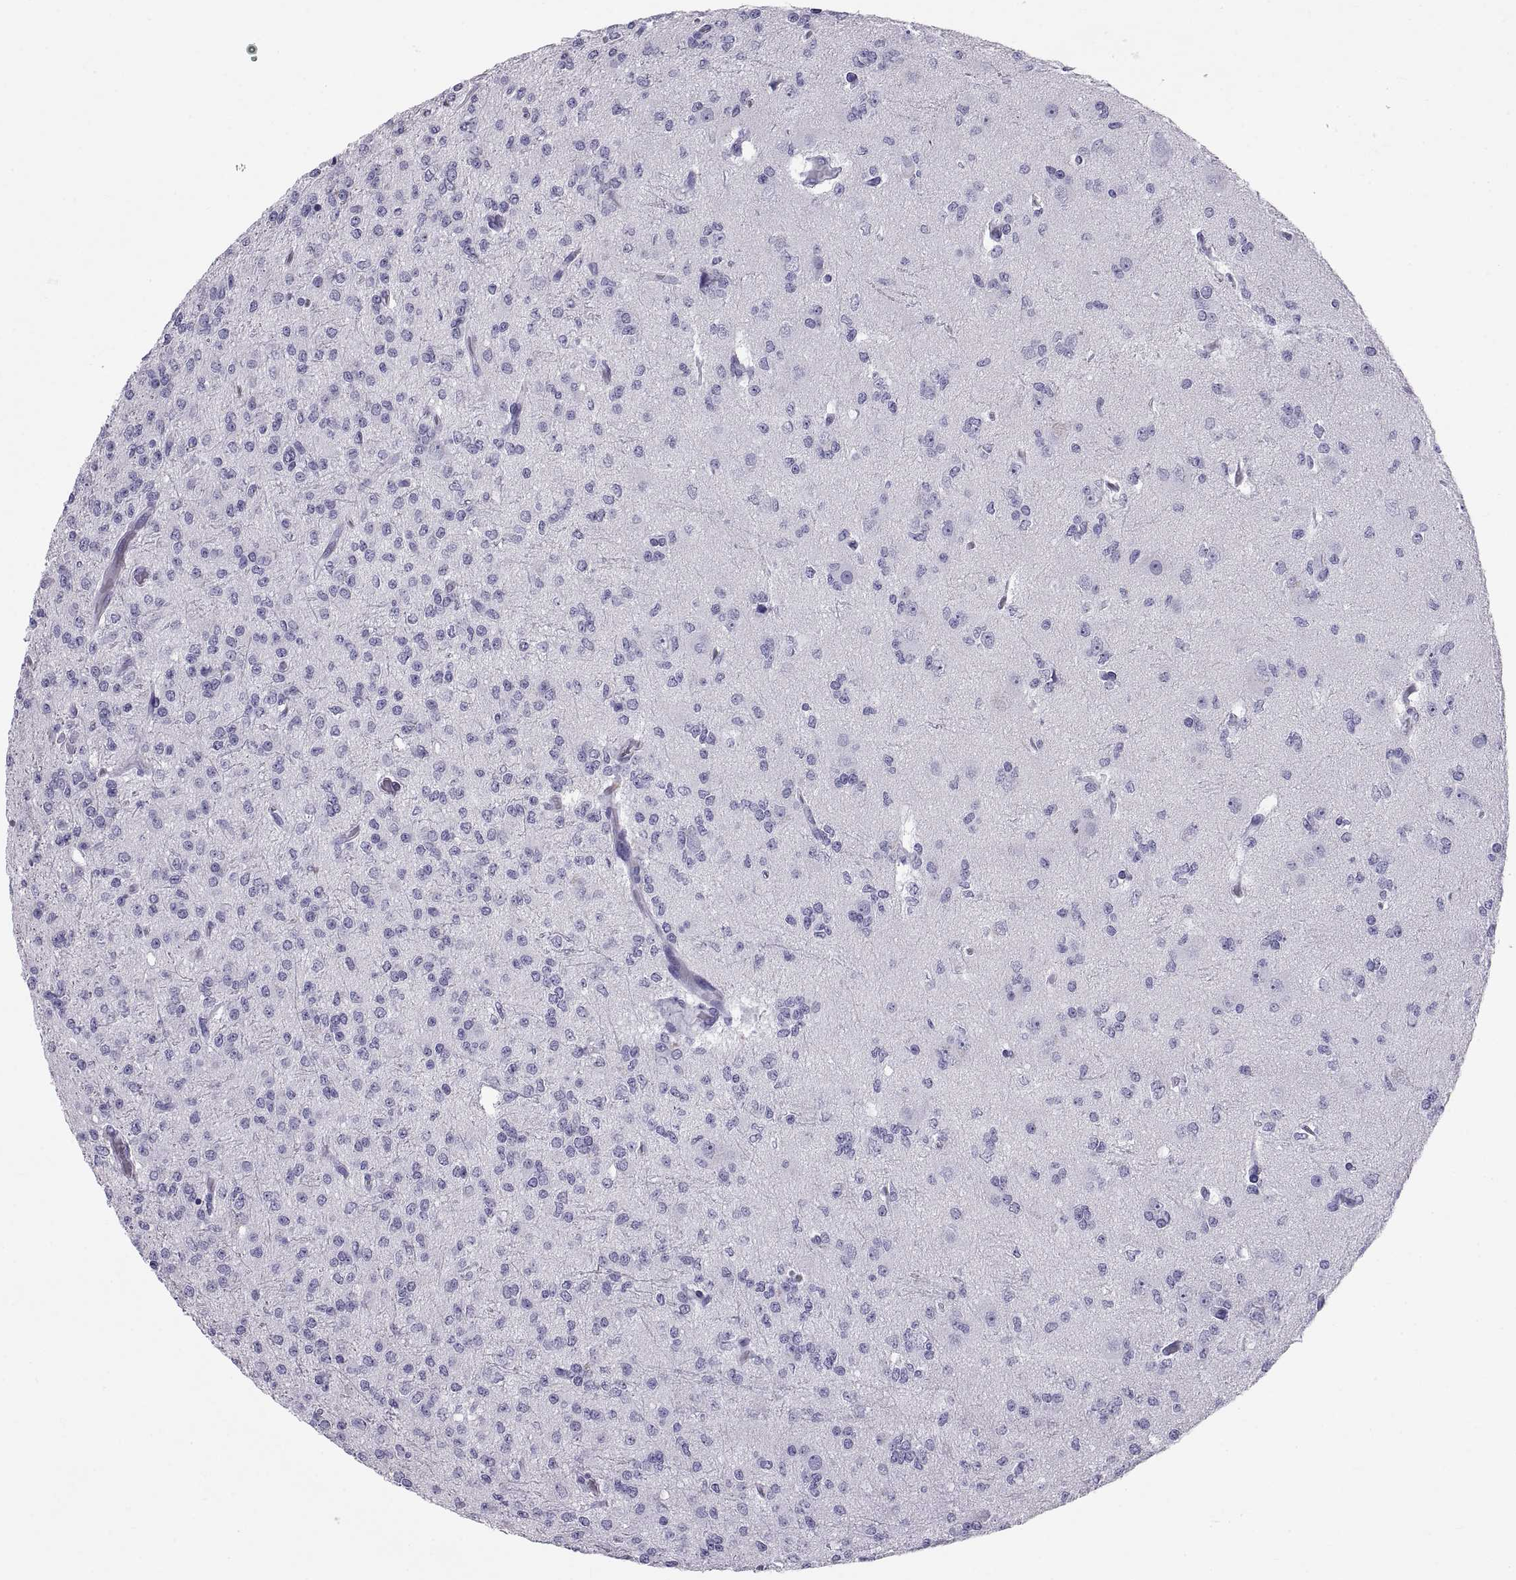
{"staining": {"intensity": "negative", "quantity": "none", "location": "none"}, "tissue": "glioma", "cell_type": "Tumor cells", "image_type": "cancer", "snomed": [{"axis": "morphology", "description": "Glioma, malignant, Low grade"}, {"axis": "topography", "description": "Brain"}], "caption": "Immunohistochemistry (IHC) micrograph of glioma stained for a protein (brown), which reveals no positivity in tumor cells. (DAB (3,3'-diaminobenzidine) IHC, high magnification).", "gene": "CT47A10", "patient": {"sex": "male", "age": 27}}